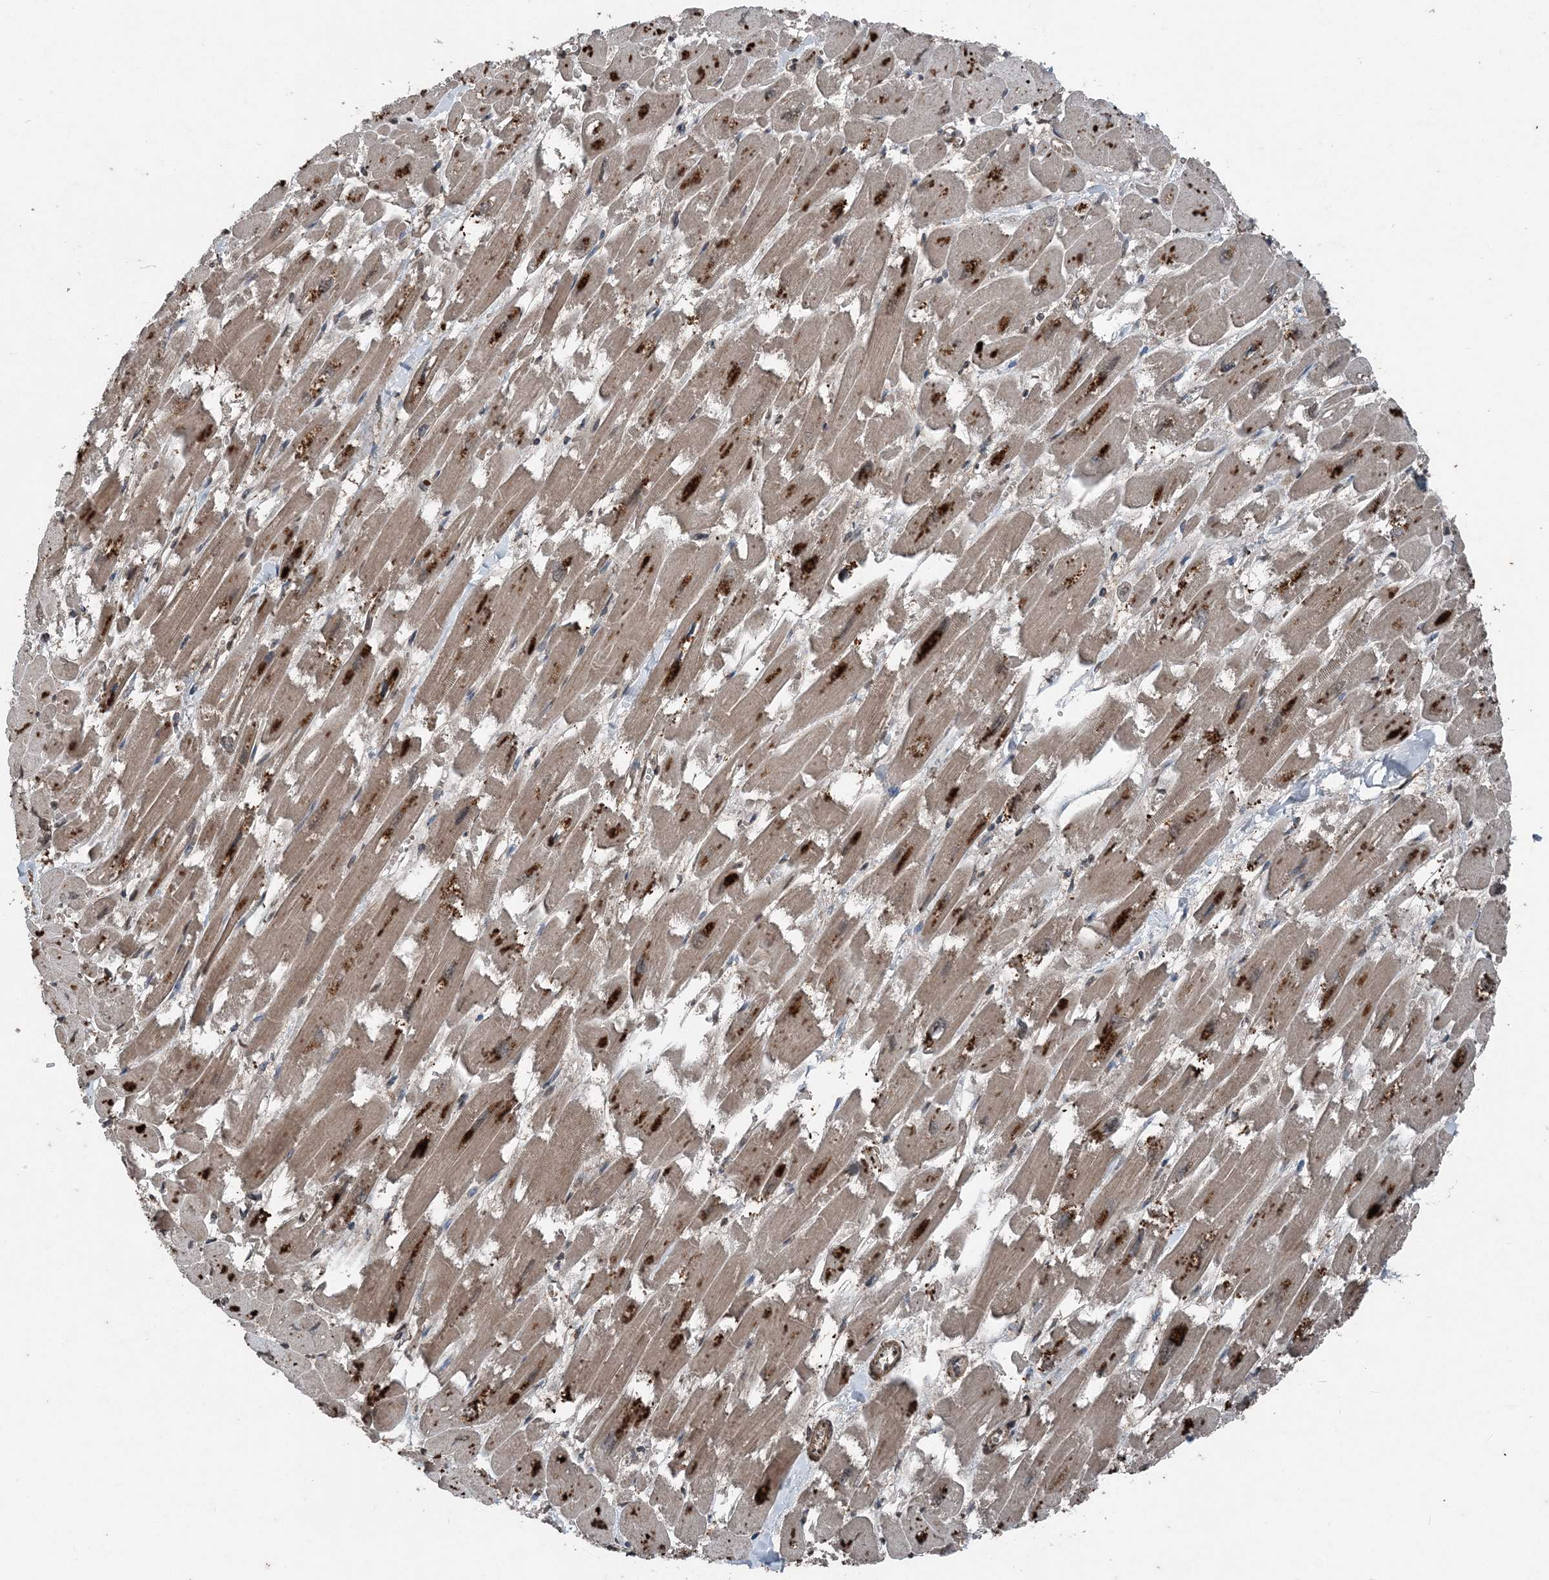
{"staining": {"intensity": "moderate", "quantity": ">75%", "location": "cytoplasmic/membranous"}, "tissue": "heart muscle", "cell_type": "Cardiomyocytes", "image_type": "normal", "snomed": [{"axis": "morphology", "description": "Normal tissue, NOS"}, {"axis": "topography", "description": "Heart"}], "caption": "Immunohistochemical staining of normal heart muscle displays moderate cytoplasmic/membranous protein staining in approximately >75% of cardiomyocytes.", "gene": "CFL1", "patient": {"sex": "male", "age": 54}}